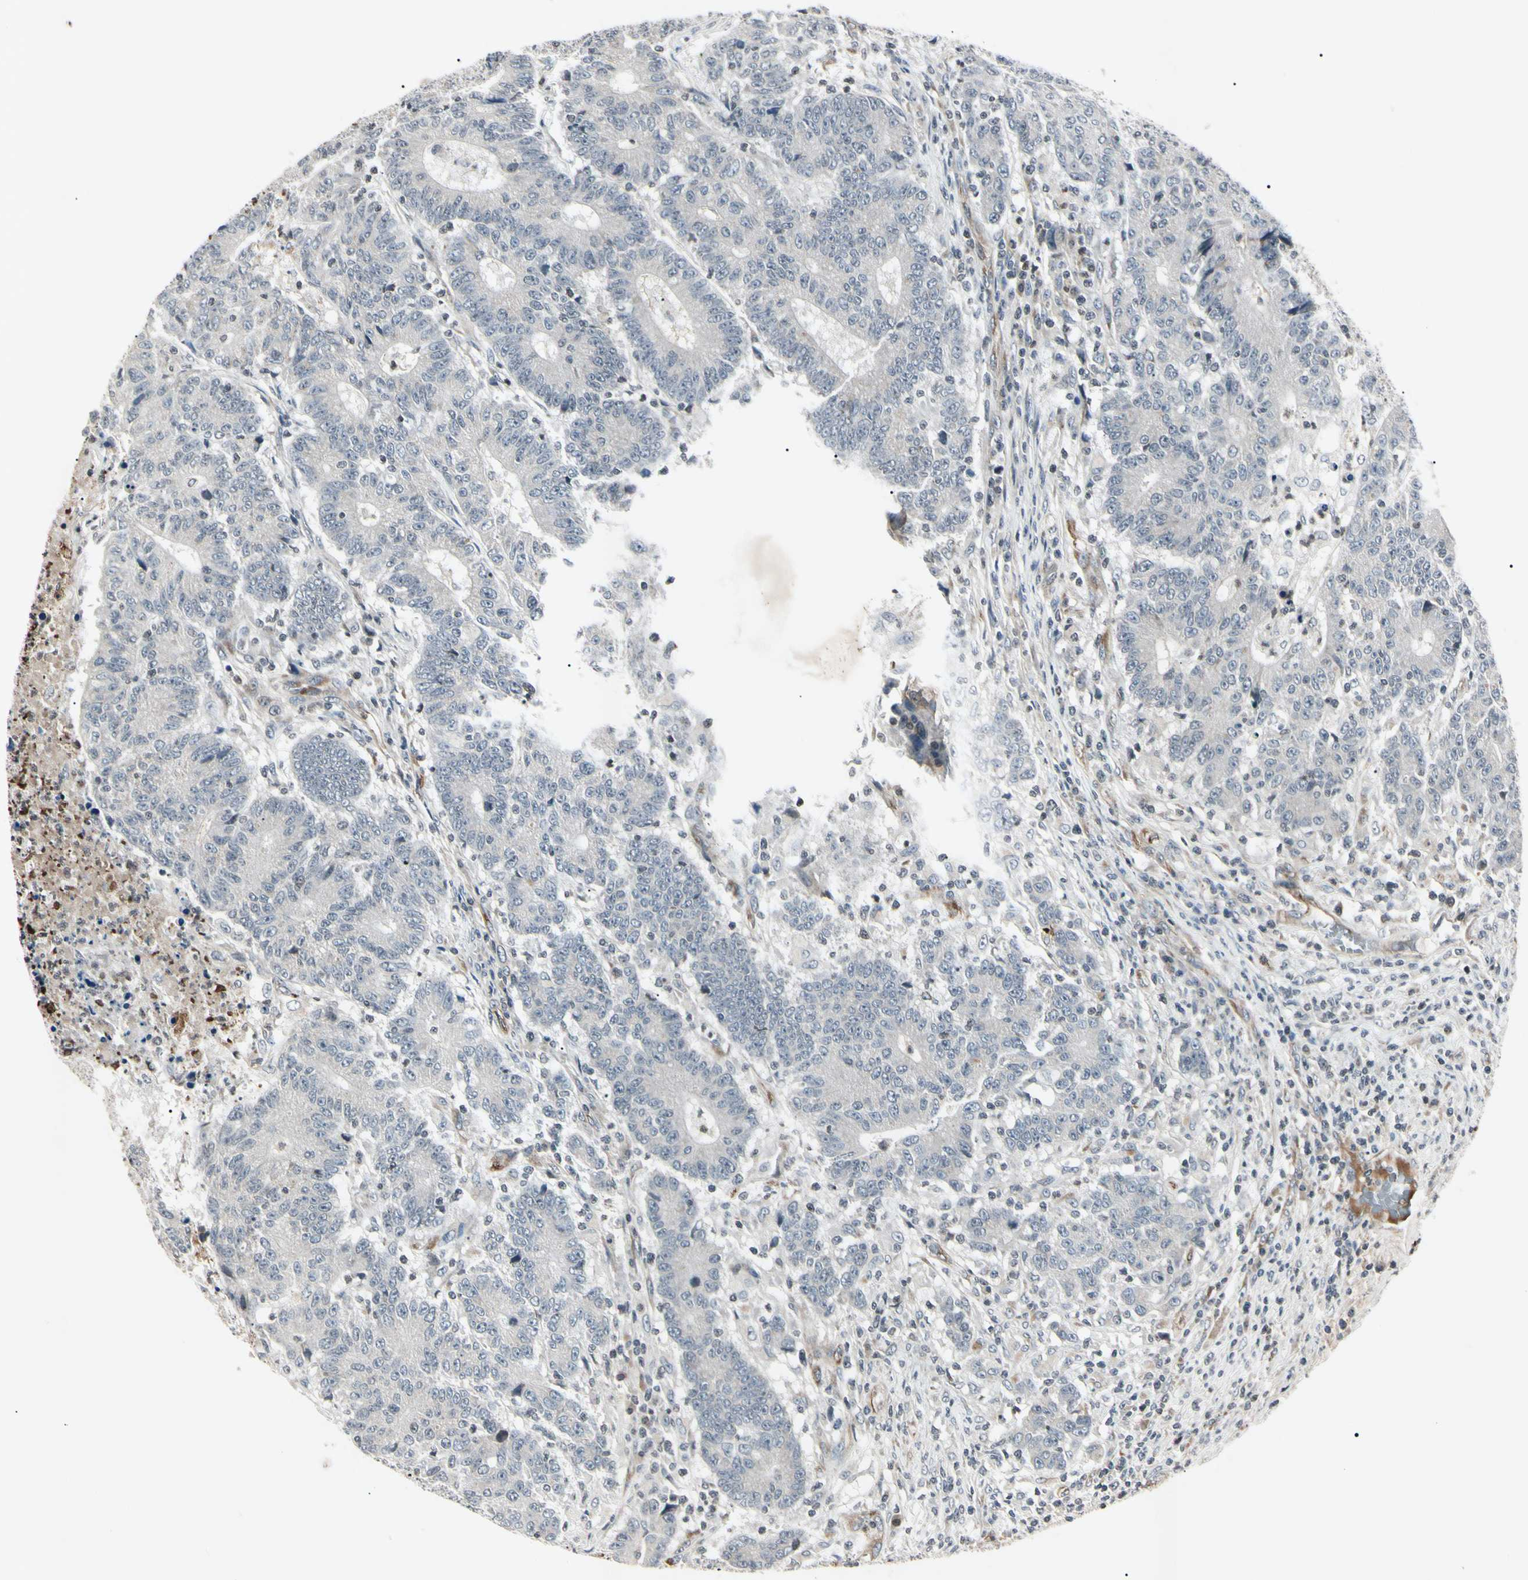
{"staining": {"intensity": "negative", "quantity": "none", "location": "none"}, "tissue": "colorectal cancer", "cell_type": "Tumor cells", "image_type": "cancer", "snomed": [{"axis": "morphology", "description": "Normal tissue, NOS"}, {"axis": "morphology", "description": "Adenocarcinoma, NOS"}, {"axis": "topography", "description": "Colon"}], "caption": "Protein analysis of adenocarcinoma (colorectal) reveals no significant positivity in tumor cells.", "gene": "AEBP1", "patient": {"sex": "female", "age": 75}}